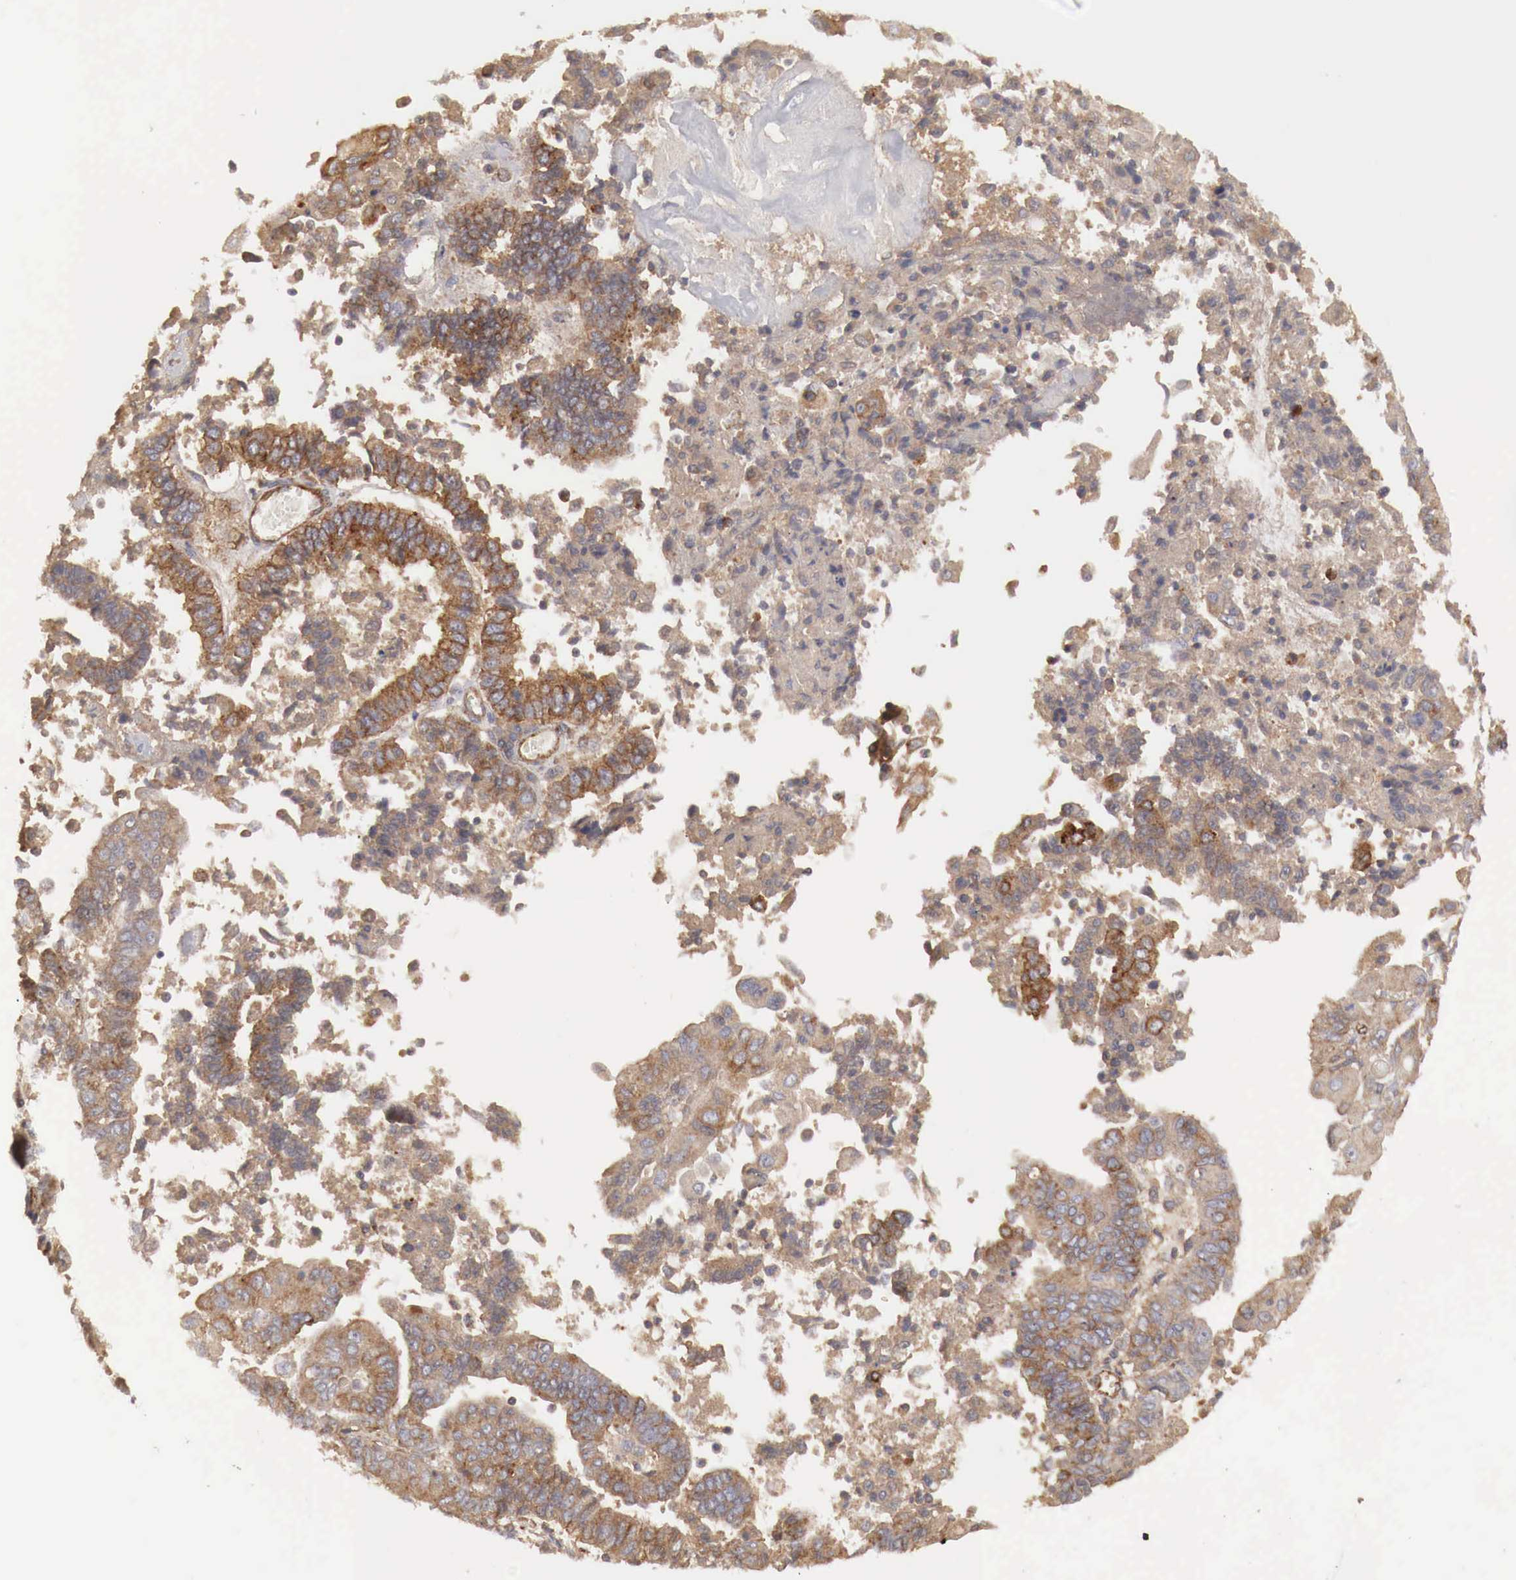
{"staining": {"intensity": "moderate", "quantity": ">75%", "location": "cytoplasmic/membranous"}, "tissue": "endometrial cancer", "cell_type": "Tumor cells", "image_type": "cancer", "snomed": [{"axis": "morphology", "description": "Adenocarcinoma, NOS"}, {"axis": "topography", "description": "Endometrium"}], "caption": "Immunohistochemical staining of endometrial cancer (adenocarcinoma) demonstrates medium levels of moderate cytoplasmic/membranous protein expression in about >75% of tumor cells. Using DAB (3,3'-diaminobenzidine) (brown) and hematoxylin (blue) stains, captured at high magnification using brightfield microscopy.", "gene": "ARMCX4", "patient": {"sex": "female", "age": 75}}